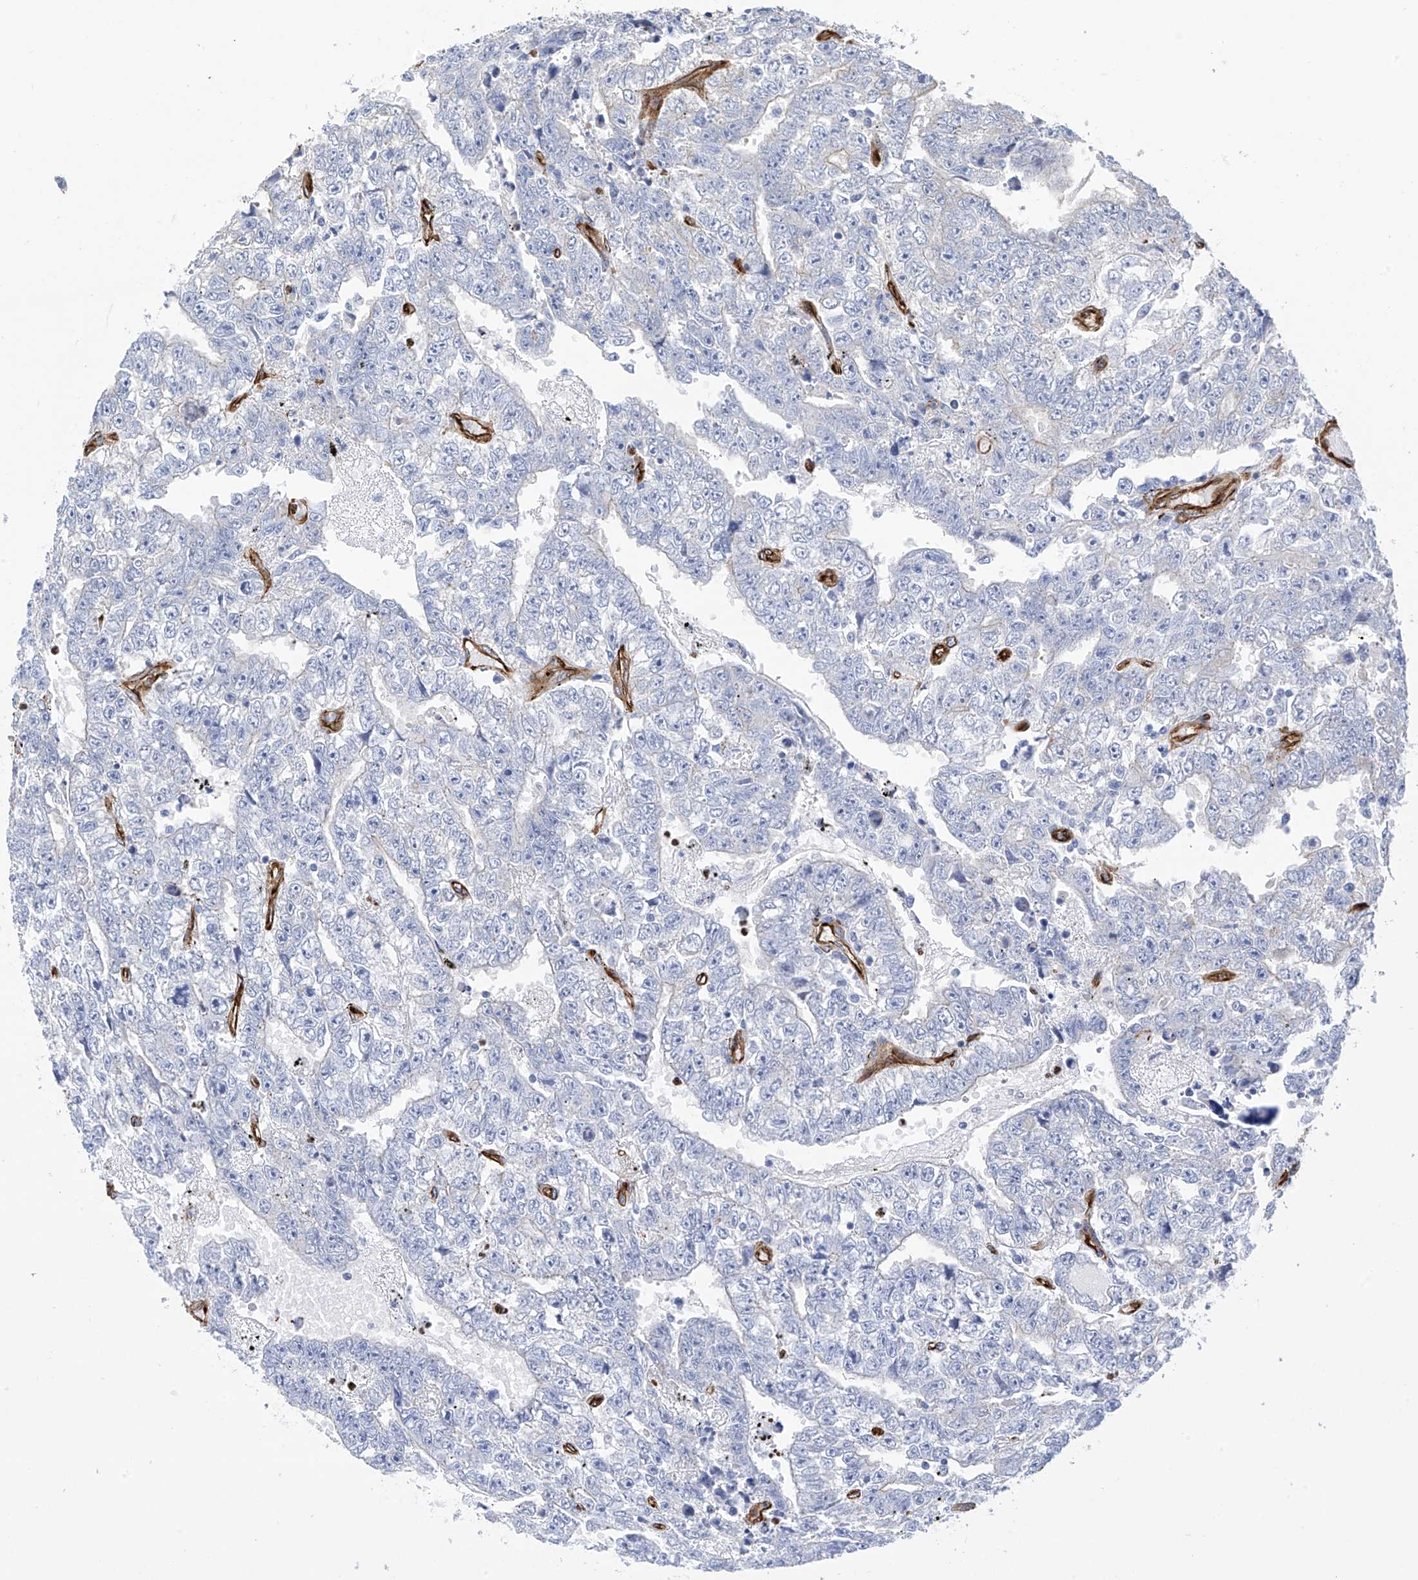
{"staining": {"intensity": "negative", "quantity": "none", "location": "none"}, "tissue": "testis cancer", "cell_type": "Tumor cells", "image_type": "cancer", "snomed": [{"axis": "morphology", "description": "Carcinoma, Embryonal, NOS"}, {"axis": "topography", "description": "Testis"}], "caption": "Image shows no protein positivity in tumor cells of testis cancer (embryonal carcinoma) tissue.", "gene": "UBTD1", "patient": {"sex": "male", "age": 25}}